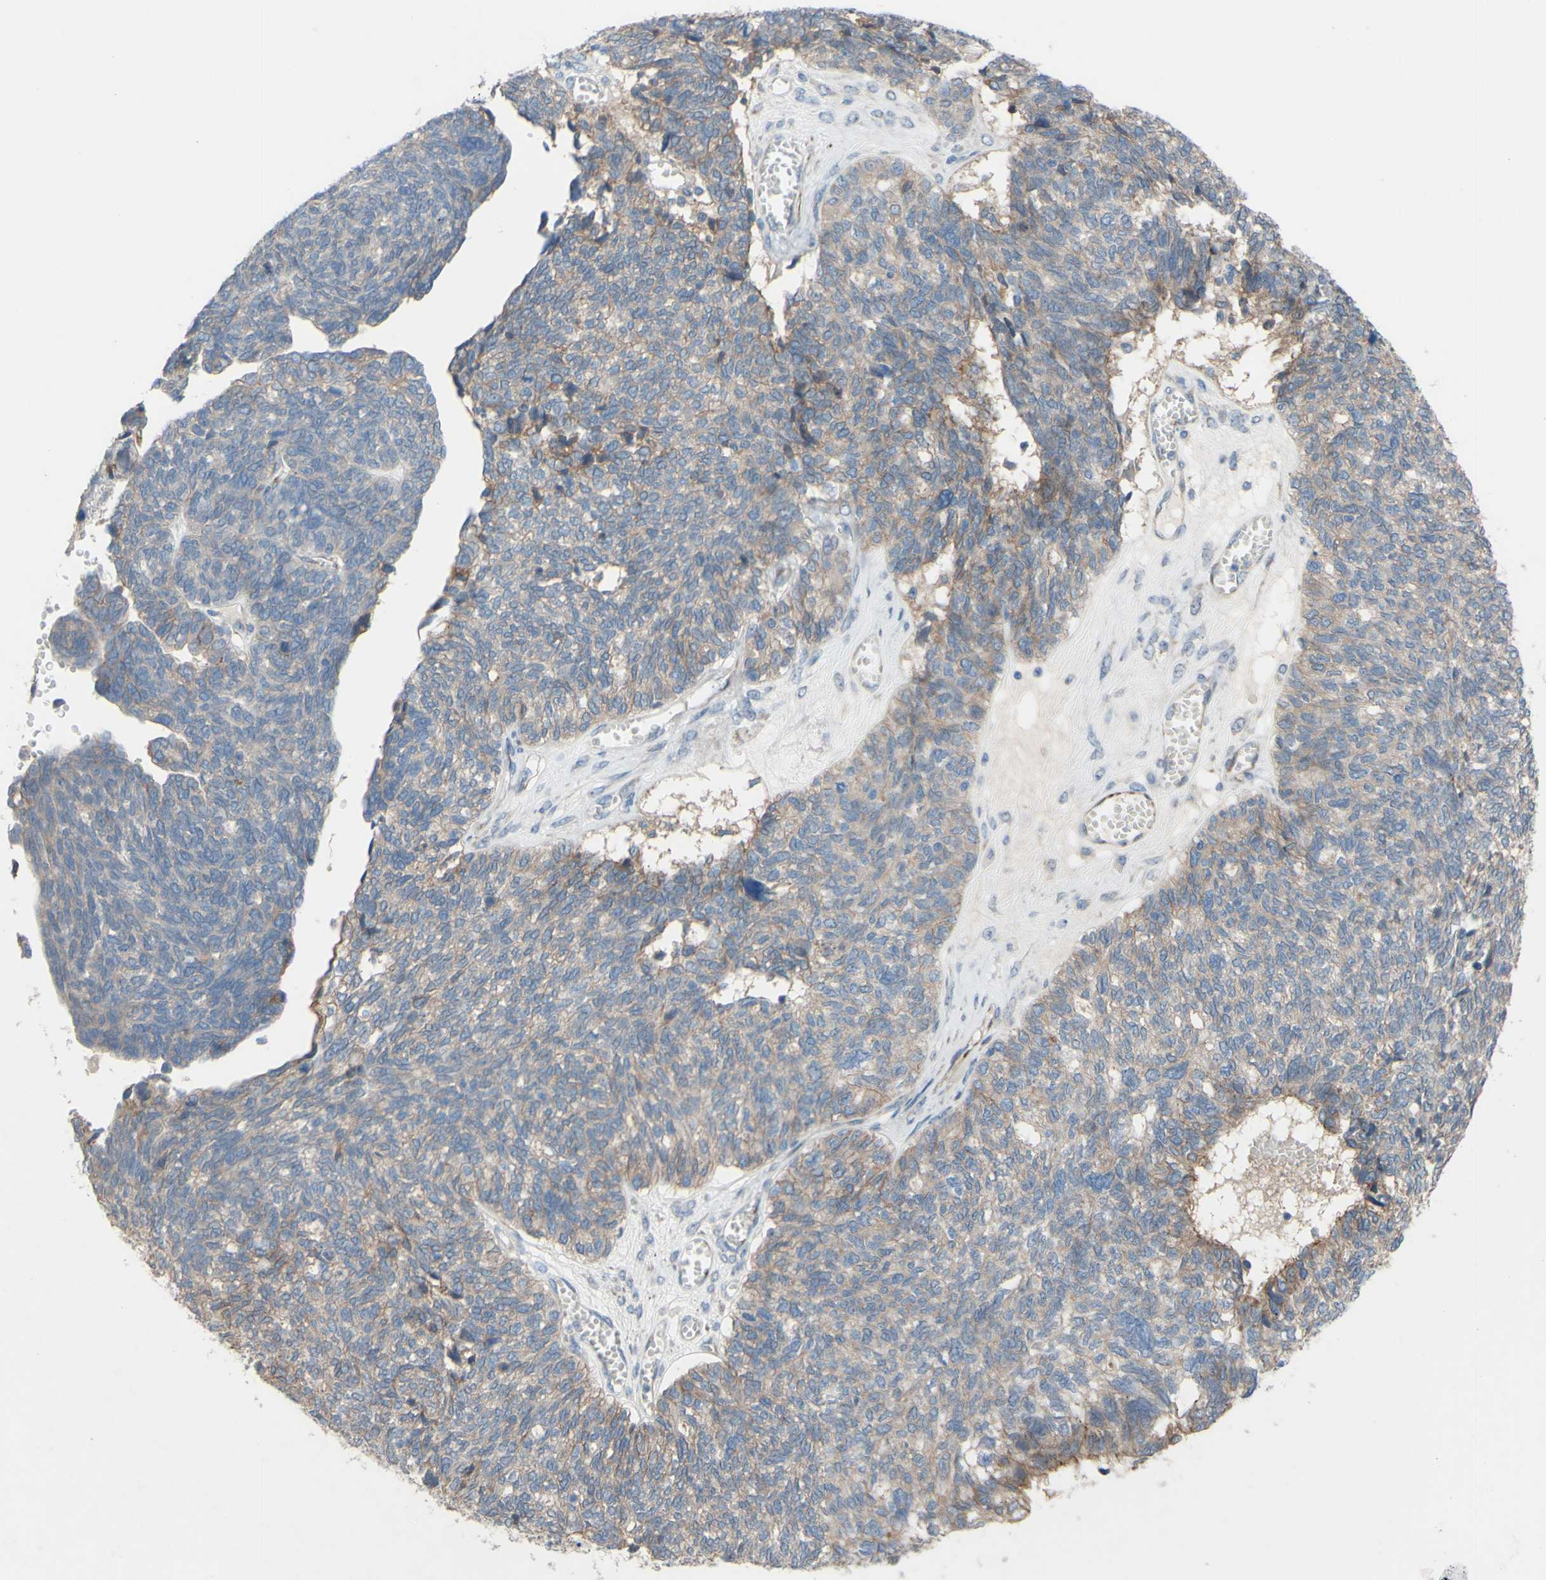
{"staining": {"intensity": "weak", "quantity": ">75%", "location": "cytoplasmic/membranous"}, "tissue": "ovarian cancer", "cell_type": "Tumor cells", "image_type": "cancer", "snomed": [{"axis": "morphology", "description": "Cystadenocarcinoma, serous, NOS"}, {"axis": "topography", "description": "Ovary"}], "caption": "Immunohistochemical staining of human ovarian serous cystadenocarcinoma exhibits low levels of weak cytoplasmic/membranous protein positivity in approximately >75% of tumor cells. The protein of interest is shown in brown color, while the nuclei are stained blue.", "gene": "CDCP1", "patient": {"sex": "female", "age": 79}}